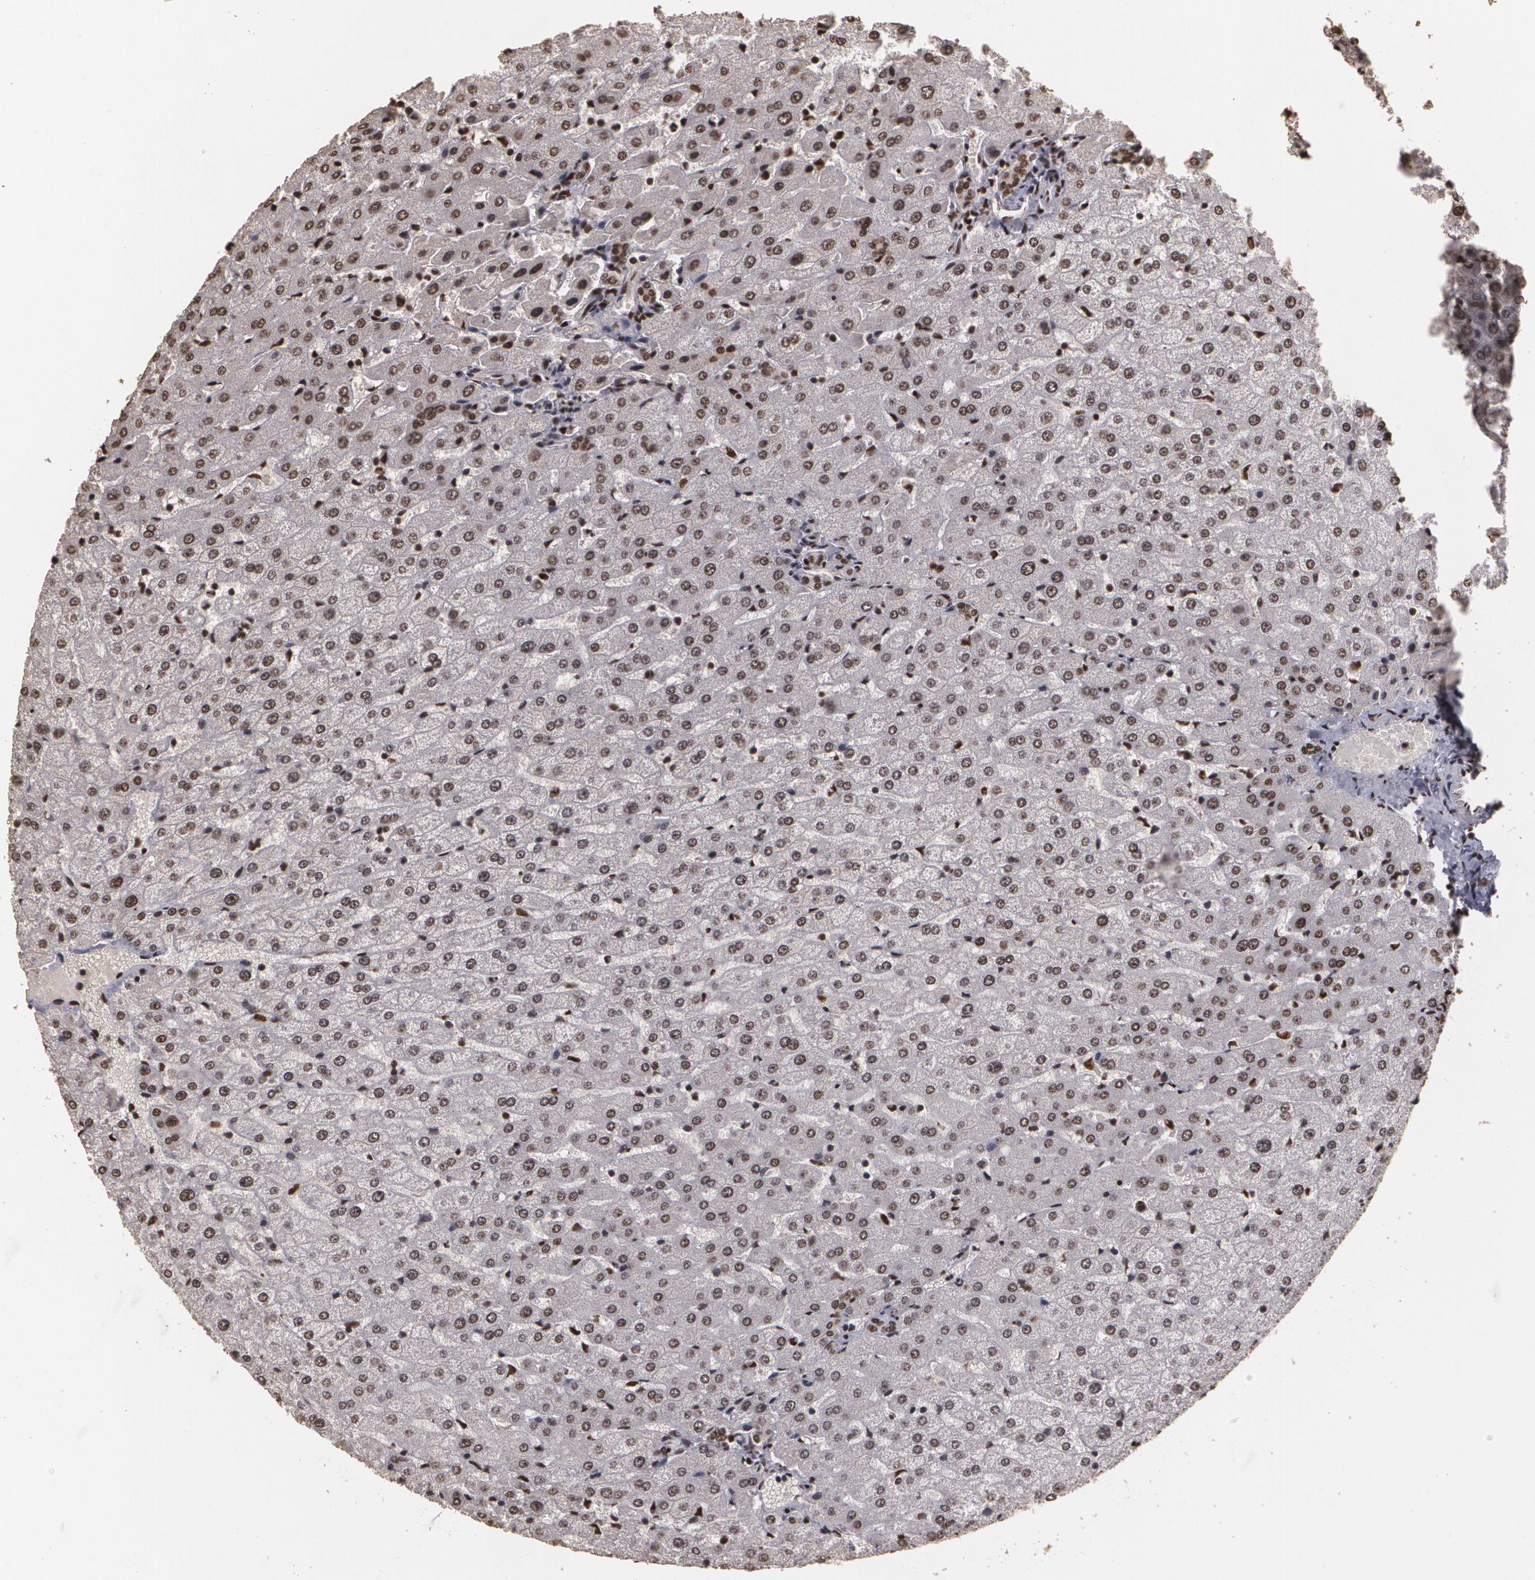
{"staining": {"intensity": "moderate", "quantity": ">75%", "location": "nuclear"}, "tissue": "liver", "cell_type": "Cholangiocytes", "image_type": "normal", "snomed": [{"axis": "morphology", "description": "Normal tissue, NOS"}, {"axis": "morphology", "description": "Fibrosis, NOS"}, {"axis": "topography", "description": "Liver"}], "caption": "Immunohistochemistry (IHC) of benign liver demonstrates medium levels of moderate nuclear positivity in about >75% of cholangiocytes. (DAB (3,3'-diaminobenzidine) = brown stain, brightfield microscopy at high magnification).", "gene": "RCOR1", "patient": {"sex": "female", "age": 29}}